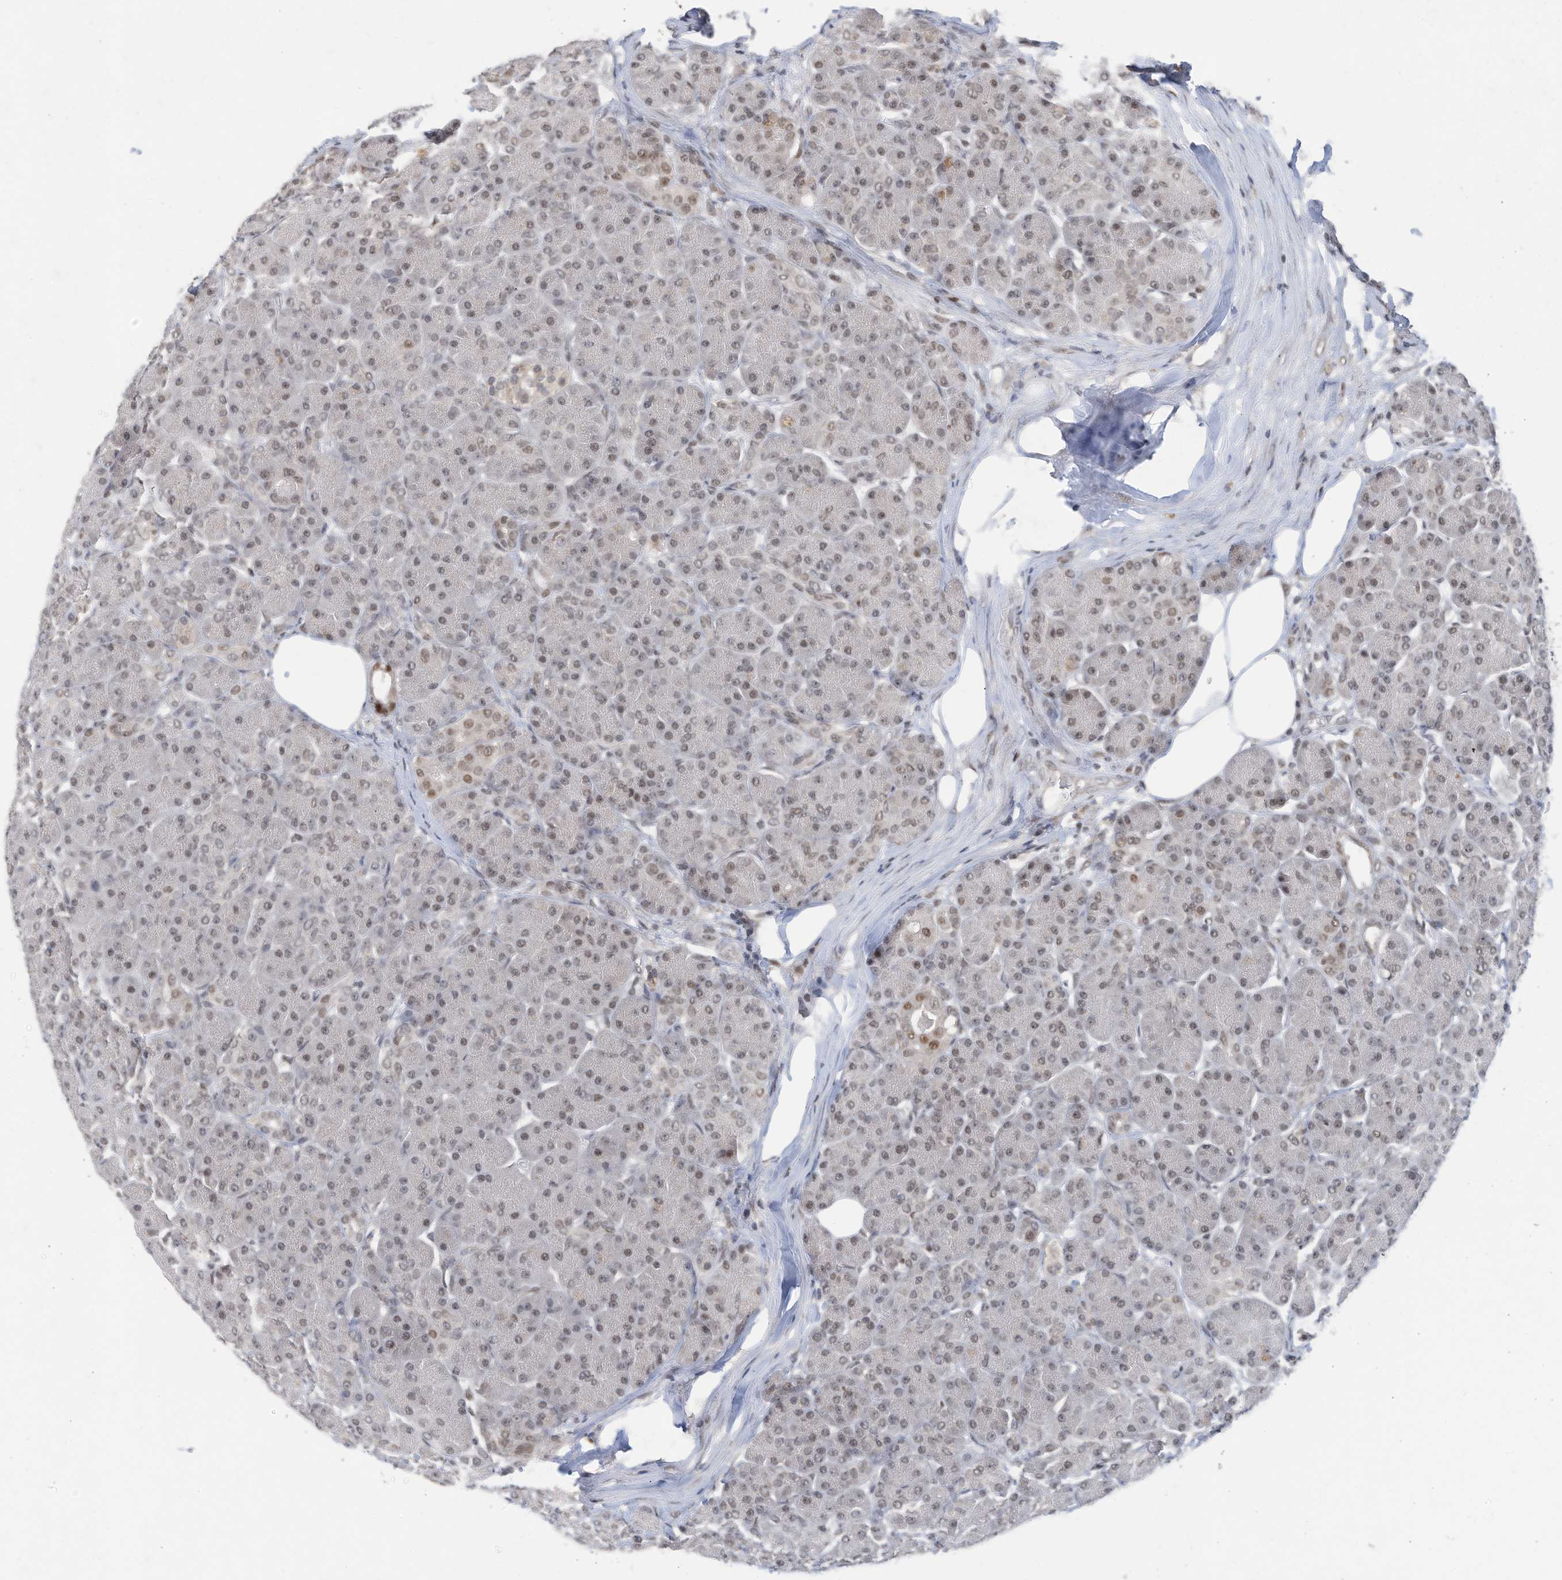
{"staining": {"intensity": "weak", "quantity": "25%-75%", "location": "nuclear"}, "tissue": "pancreas", "cell_type": "Exocrine glandular cells", "image_type": "normal", "snomed": [{"axis": "morphology", "description": "Normal tissue, NOS"}, {"axis": "topography", "description": "Pancreas"}], "caption": "Exocrine glandular cells exhibit low levels of weak nuclear positivity in about 25%-75% of cells in normal pancreas.", "gene": "OGT", "patient": {"sex": "male", "age": 63}}